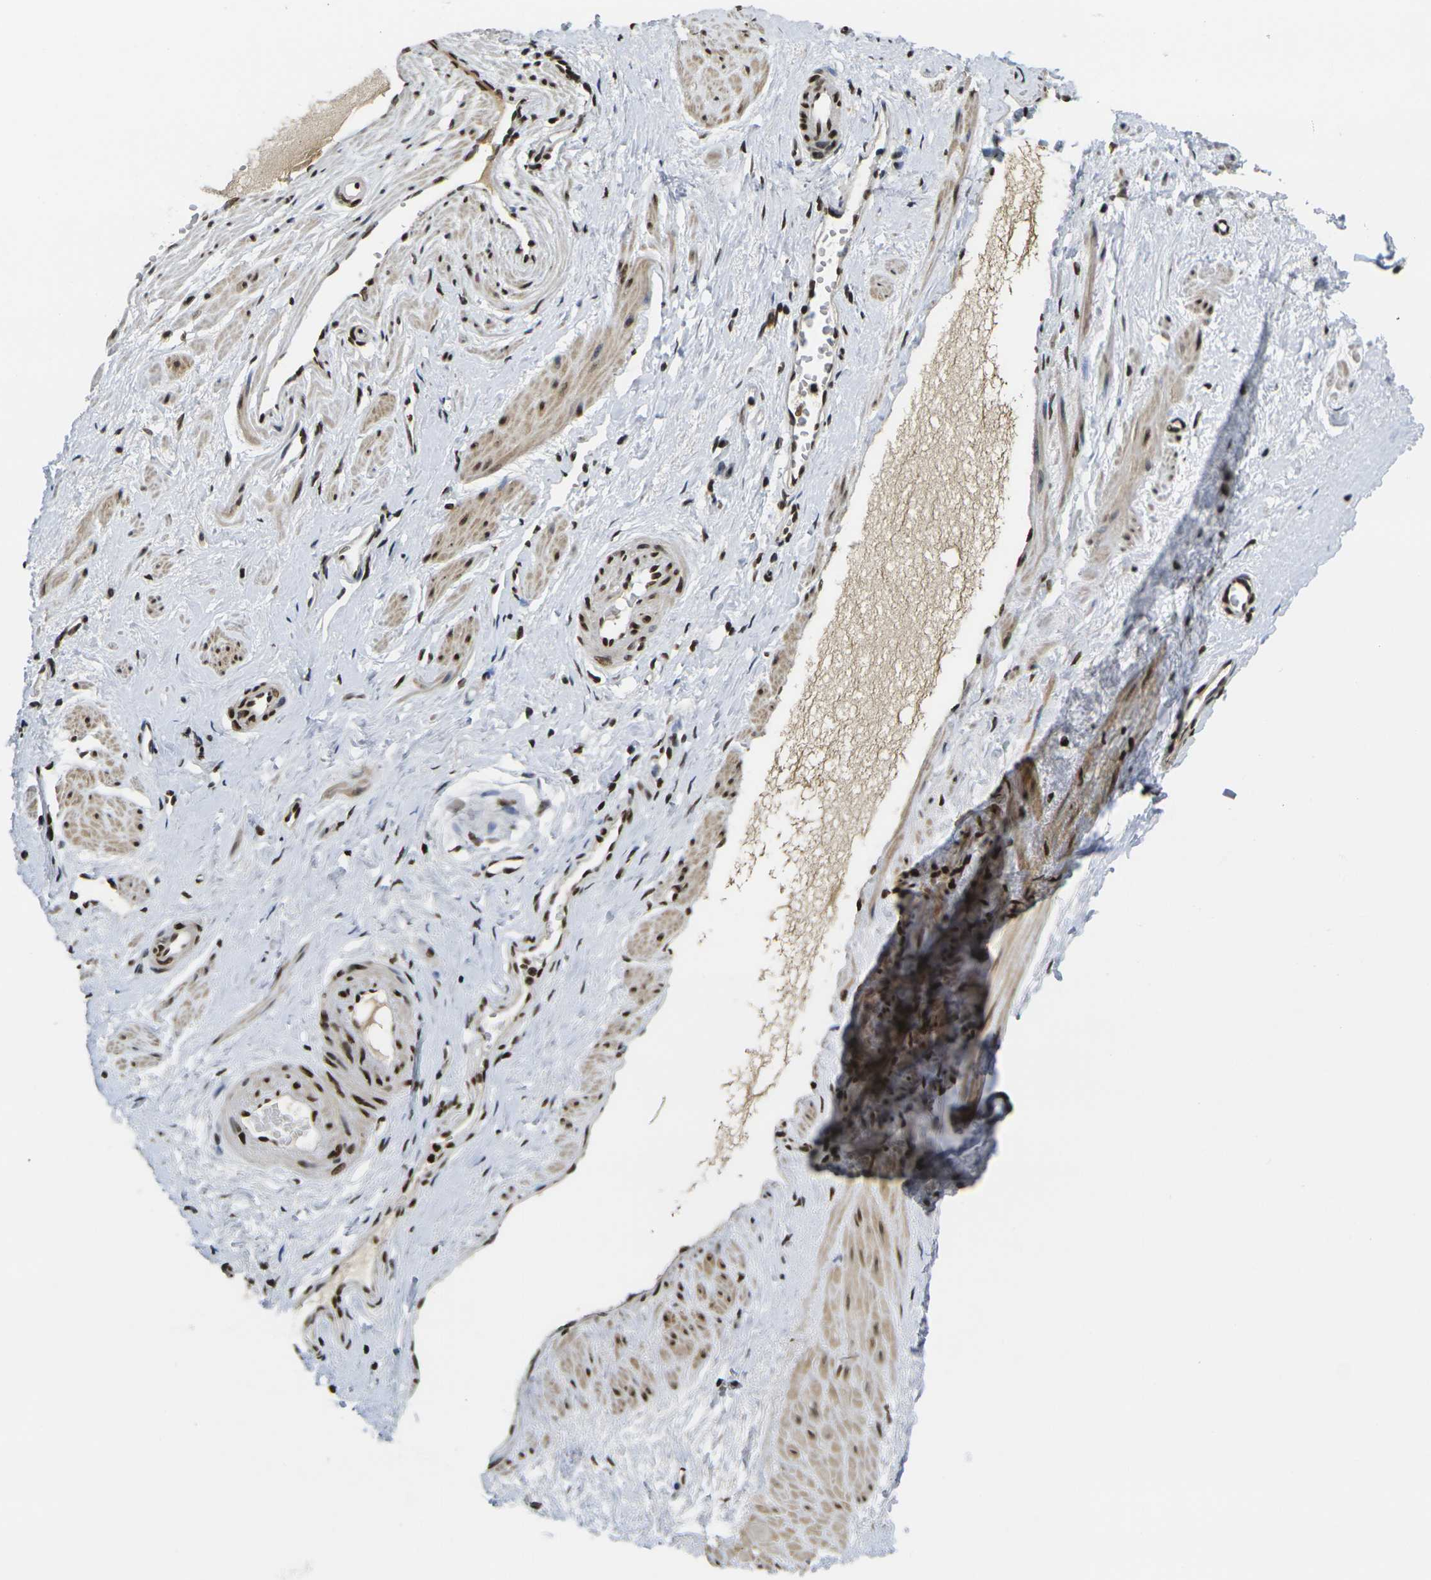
{"staining": {"intensity": "negative", "quantity": "none", "location": "none"}, "tissue": "adipose tissue", "cell_type": "Adipocytes", "image_type": "normal", "snomed": [{"axis": "morphology", "description": "Normal tissue, NOS"}, {"axis": "topography", "description": "Soft tissue"}, {"axis": "topography", "description": "Vascular tissue"}], "caption": "This image is of benign adipose tissue stained with IHC to label a protein in brown with the nuclei are counter-stained blue. There is no expression in adipocytes.", "gene": "H1", "patient": {"sex": "female", "age": 35}}